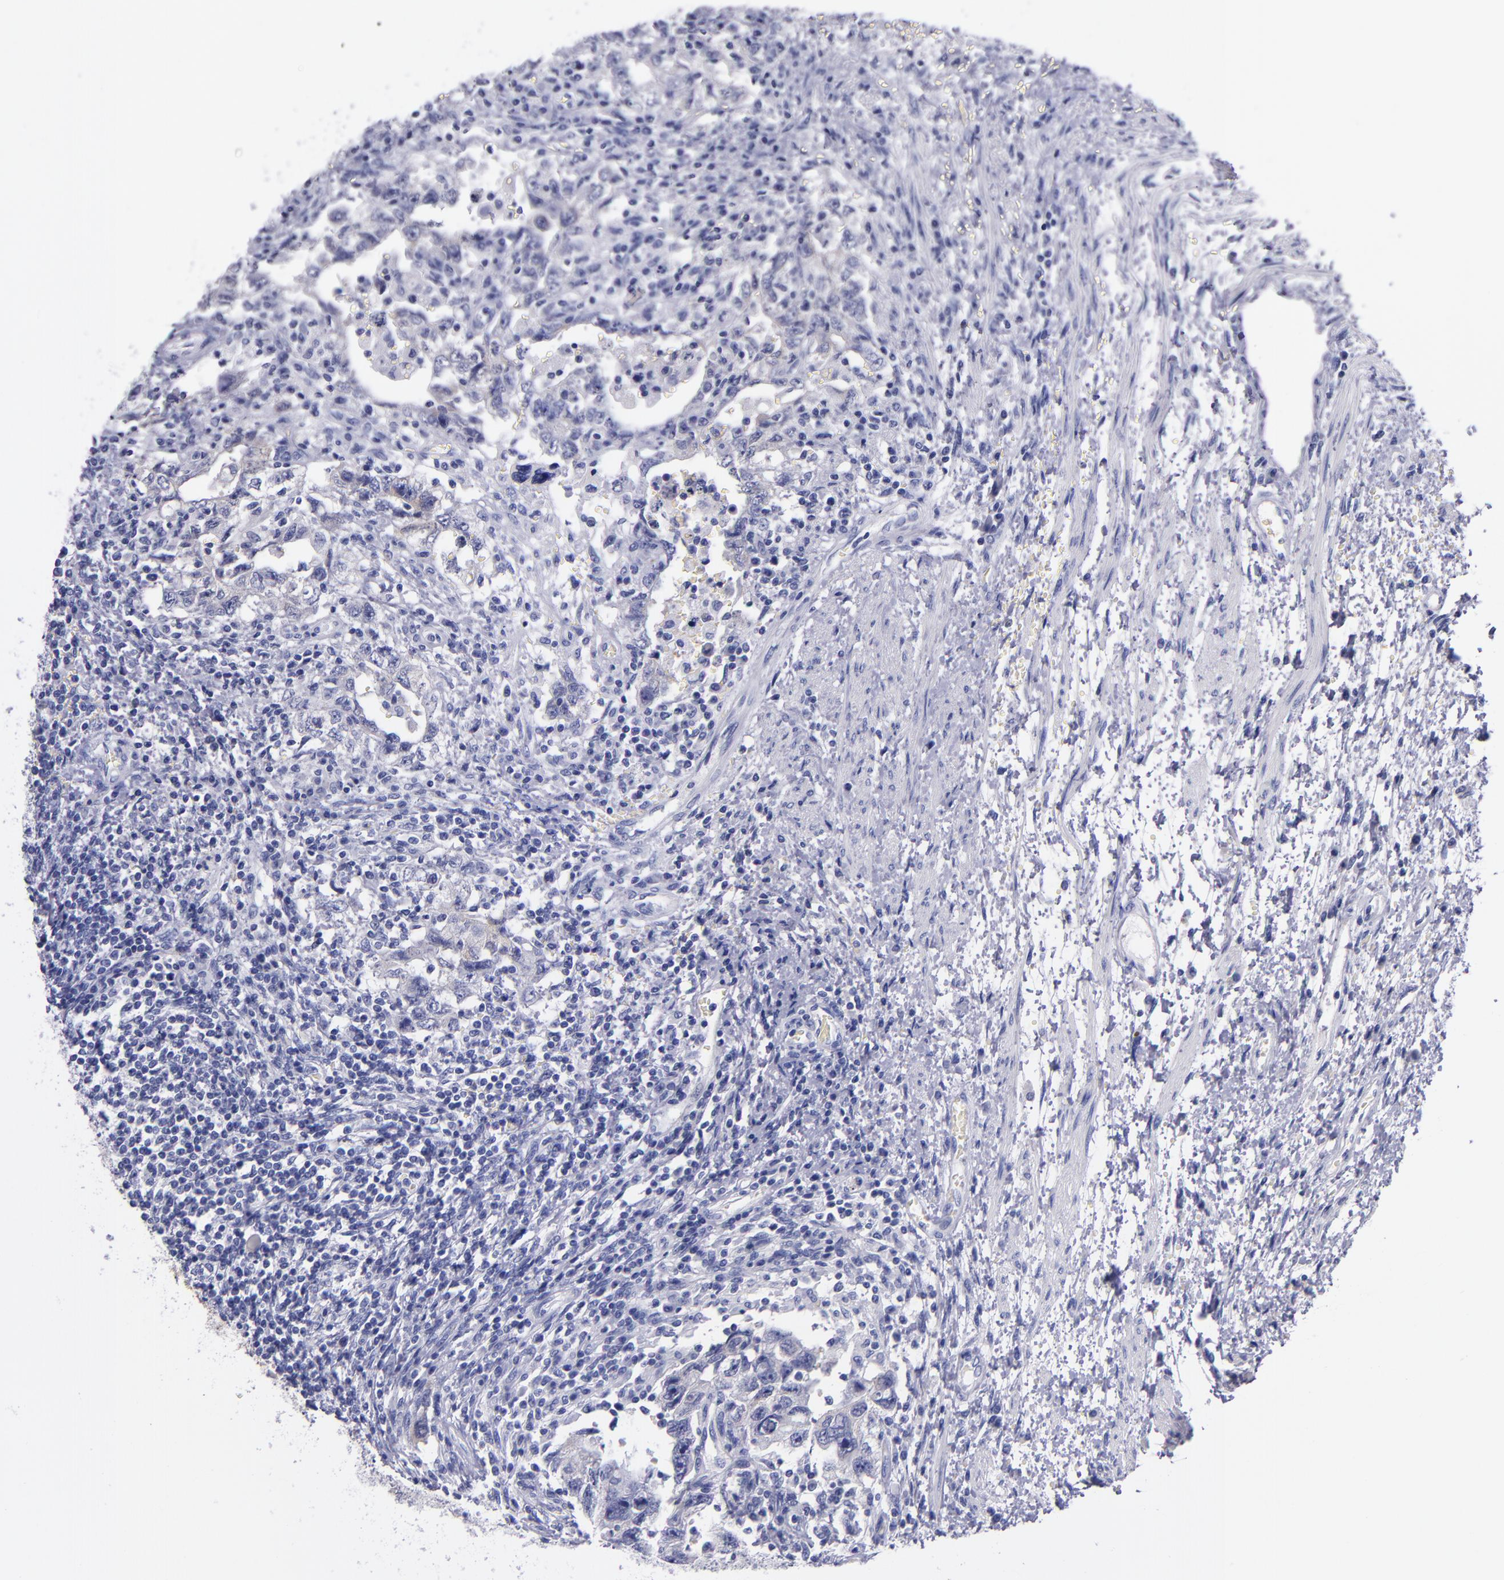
{"staining": {"intensity": "negative", "quantity": "none", "location": "none"}, "tissue": "testis cancer", "cell_type": "Tumor cells", "image_type": "cancer", "snomed": [{"axis": "morphology", "description": "Carcinoma, Embryonal, NOS"}, {"axis": "topography", "description": "Testis"}], "caption": "Tumor cells are negative for brown protein staining in testis cancer (embryonal carcinoma).", "gene": "SV2A", "patient": {"sex": "male", "age": 26}}